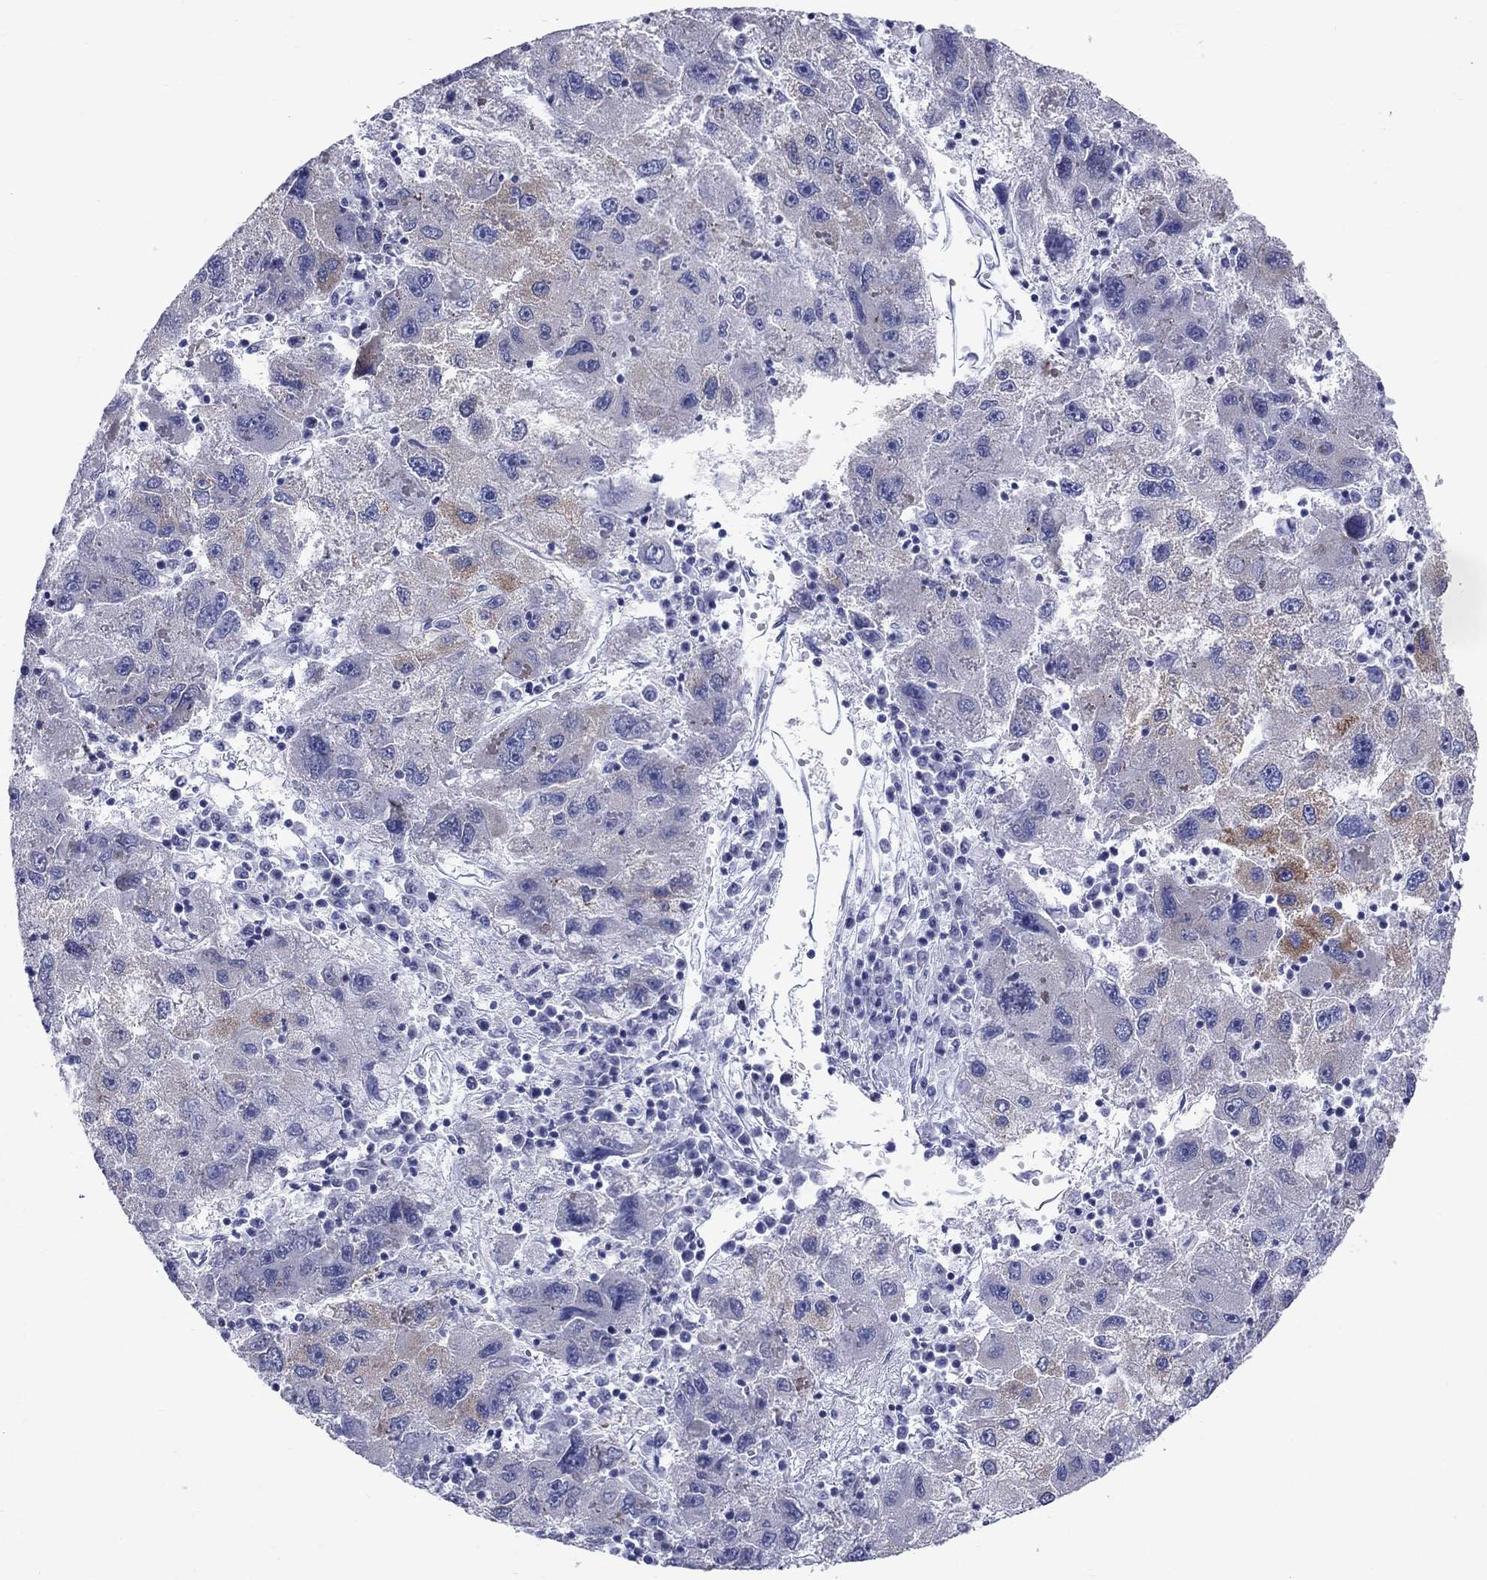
{"staining": {"intensity": "moderate", "quantity": "<25%", "location": "cytoplasmic/membranous"}, "tissue": "liver cancer", "cell_type": "Tumor cells", "image_type": "cancer", "snomed": [{"axis": "morphology", "description": "Carcinoma, Hepatocellular, NOS"}, {"axis": "topography", "description": "Liver"}], "caption": "A micrograph of hepatocellular carcinoma (liver) stained for a protein demonstrates moderate cytoplasmic/membranous brown staining in tumor cells.", "gene": "CEP43", "patient": {"sex": "male", "age": 75}}